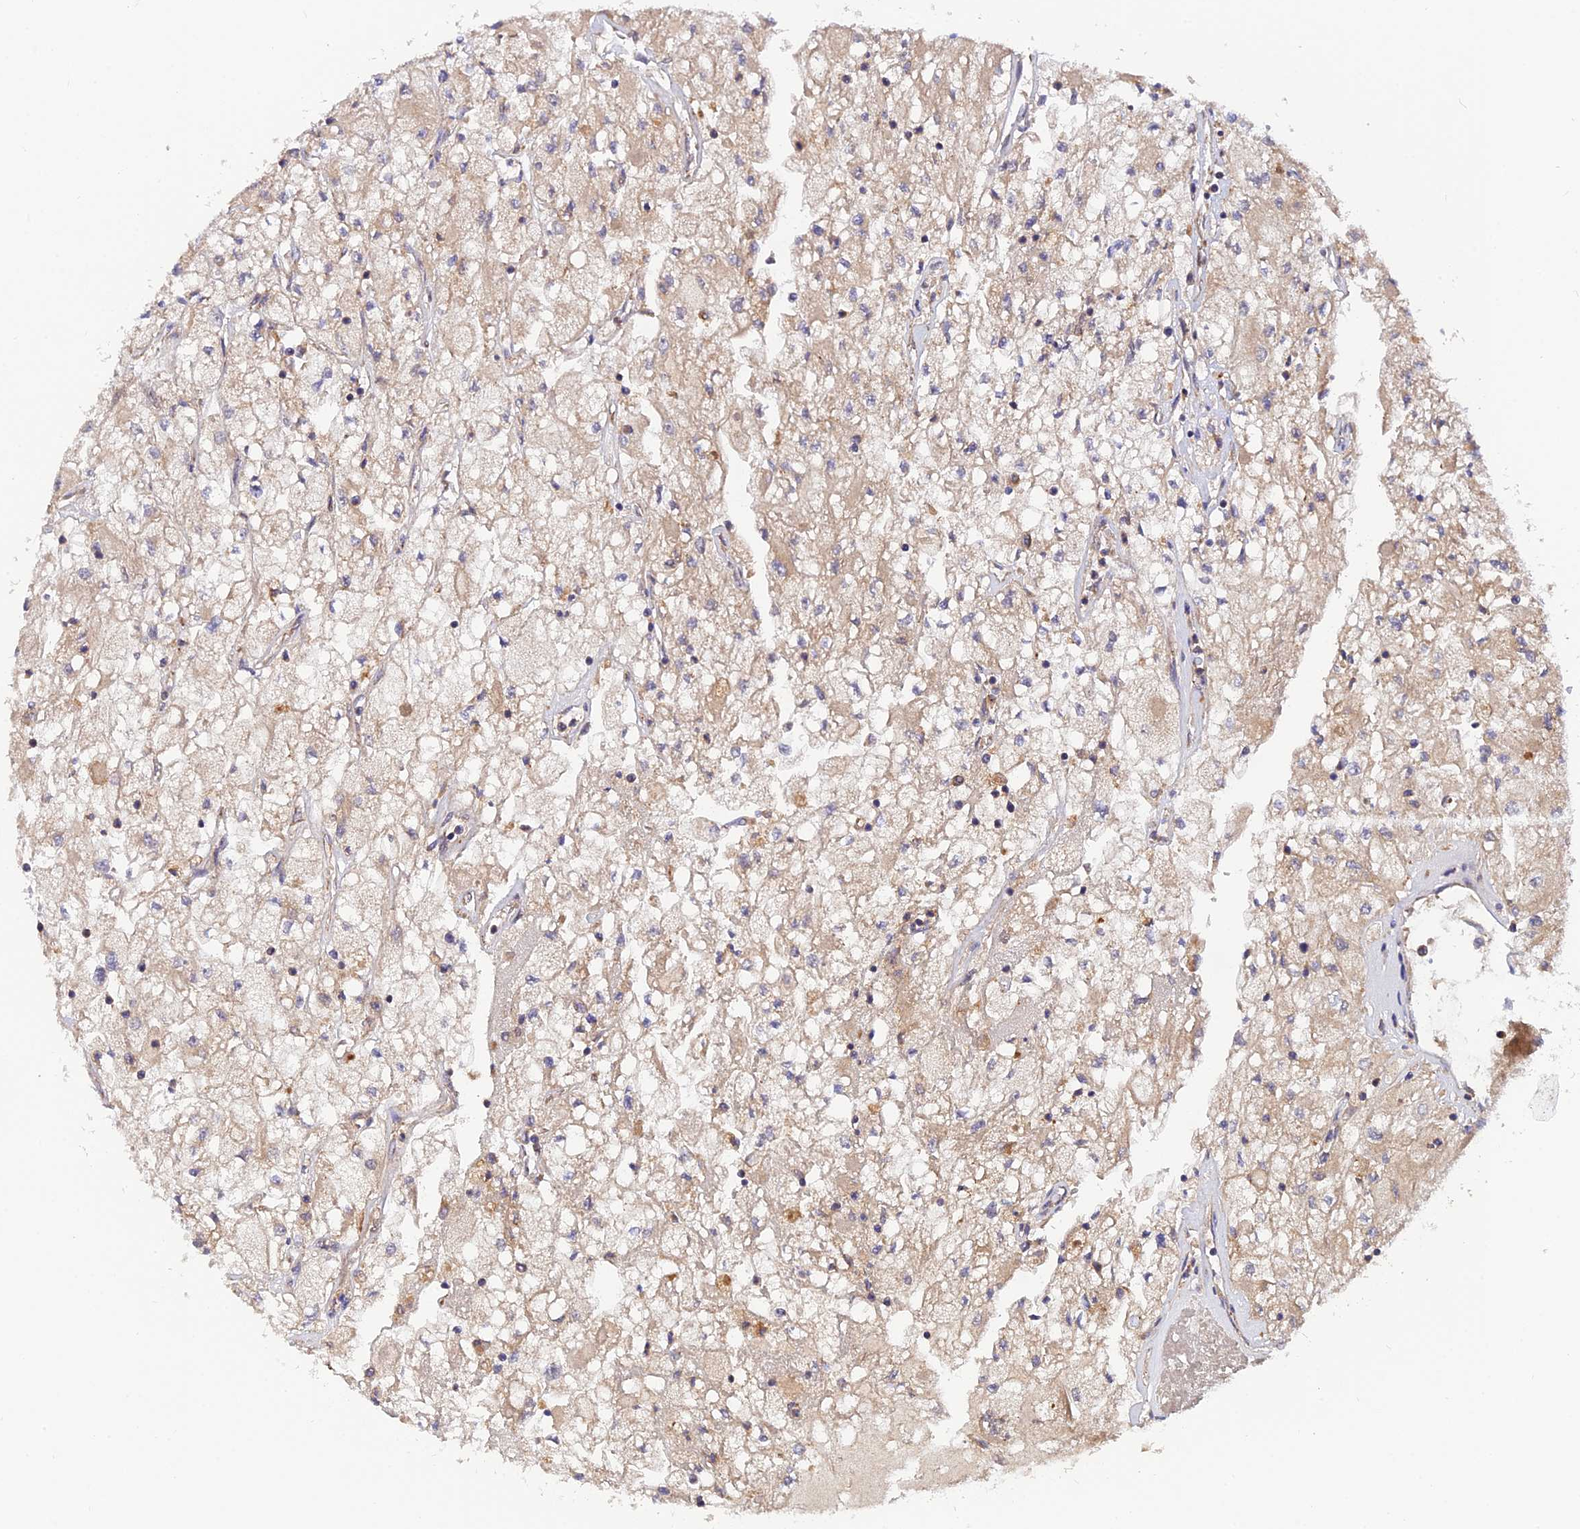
{"staining": {"intensity": "weak", "quantity": "25%-75%", "location": "cytoplasmic/membranous"}, "tissue": "renal cancer", "cell_type": "Tumor cells", "image_type": "cancer", "snomed": [{"axis": "morphology", "description": "Adenocarcinoma, NOS"}, {"axis": "topography", "description": "Kidney"}], "caption": "This image displays renal cancer stained with IHC to label a protein in brown. The cytoplasmic/membranous of tumor cells show weak positivity for the protein. Nuclei are counter-stained blue.", "gene": "PODNL1", "patient": {"sex": "male", "age": 80}}